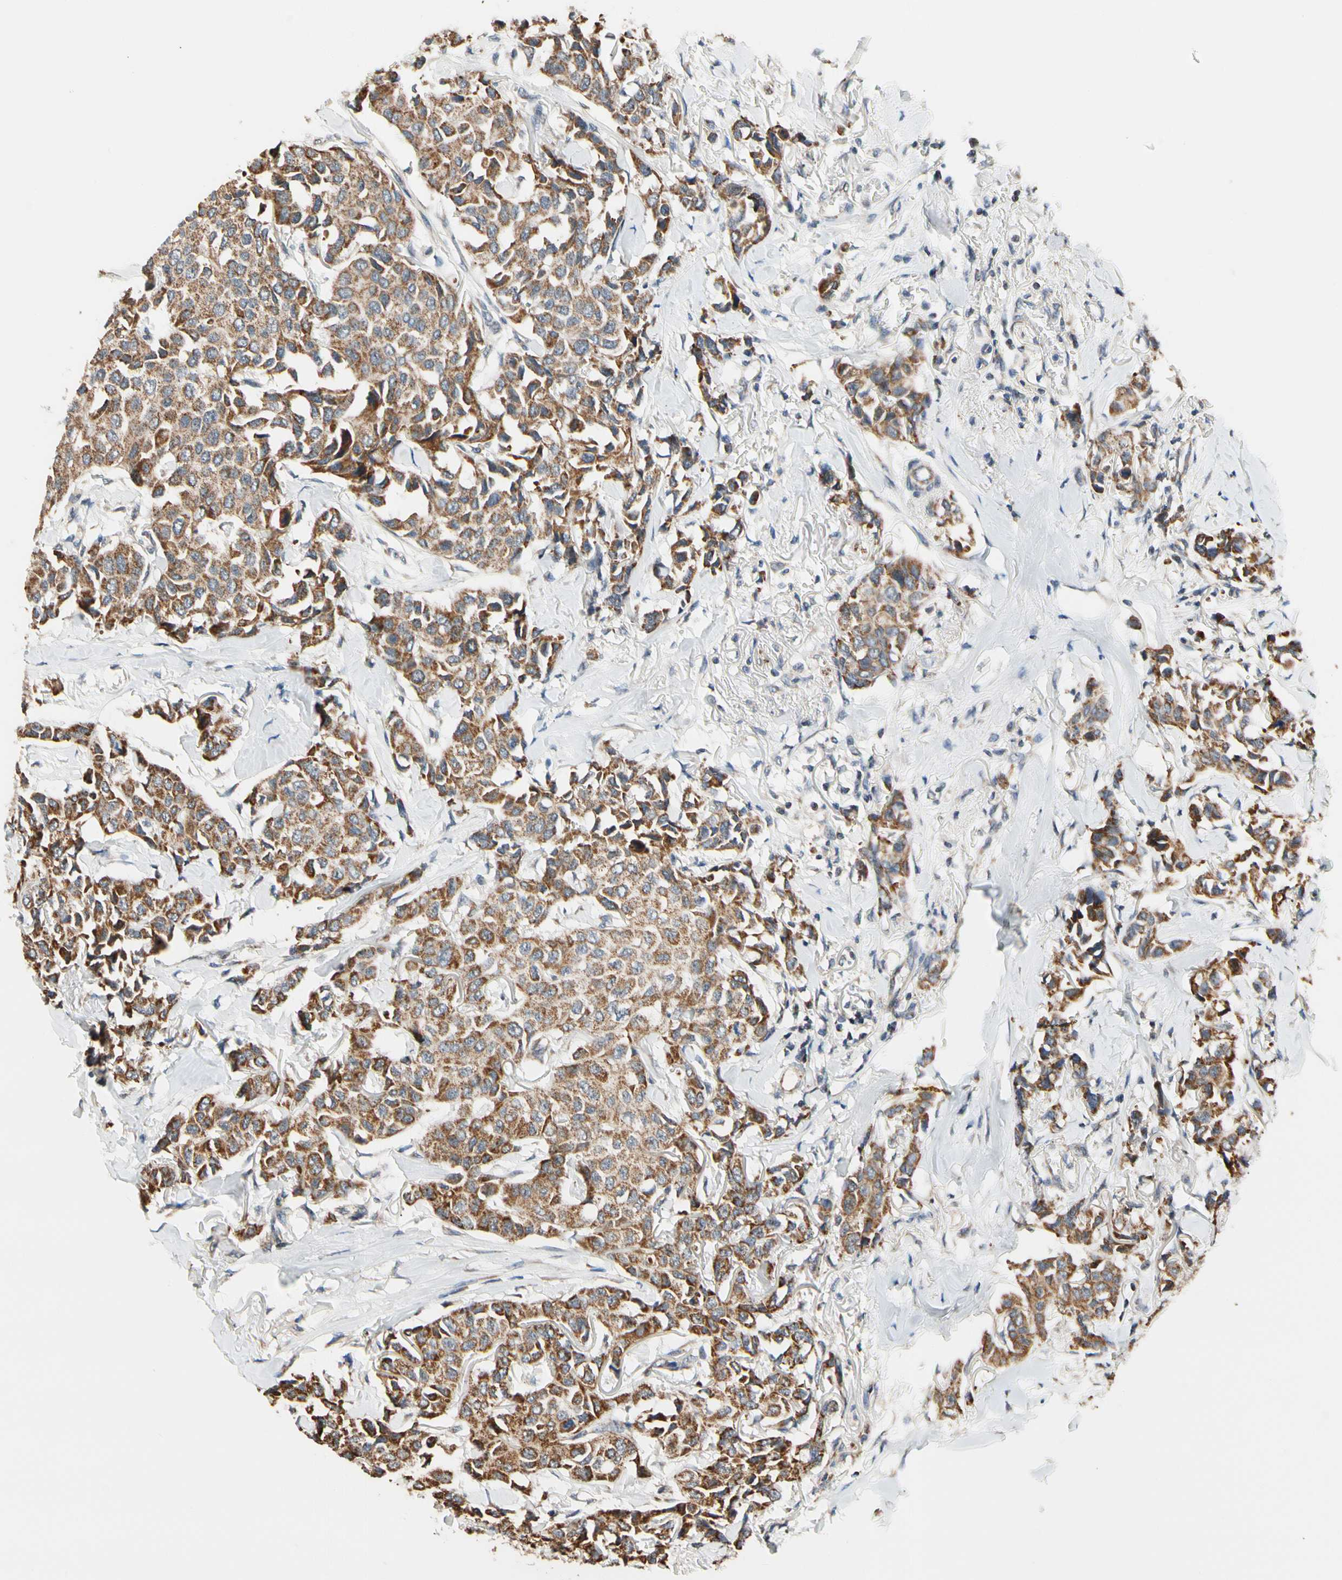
{"staining": {"intensity": "moderate", "quantity": ">75%", "location": "cytoplasmic/membranous"}, "tissue": "breast cancer", "cell_type": "Tumor cells", "image_type": "cancer", "snomed": [{"axis": "morphology", "description": "Duct carcinoma"}, {"axis": "topography", "description": "Breast"}], "caption": "The immunohistochemical stain shows moderate cytoplasmic/membranous expression in tumor cells of invasive ductal carcinoma (breast) tissue. The staining was performed using DAB (3,3'-diaminobenzidine), with brown indicating positive protein expression. Nuclei are stained blue with hematoxylin.", "gene": "KHDC4", "patient": {"sex": "female", "age": 80}}